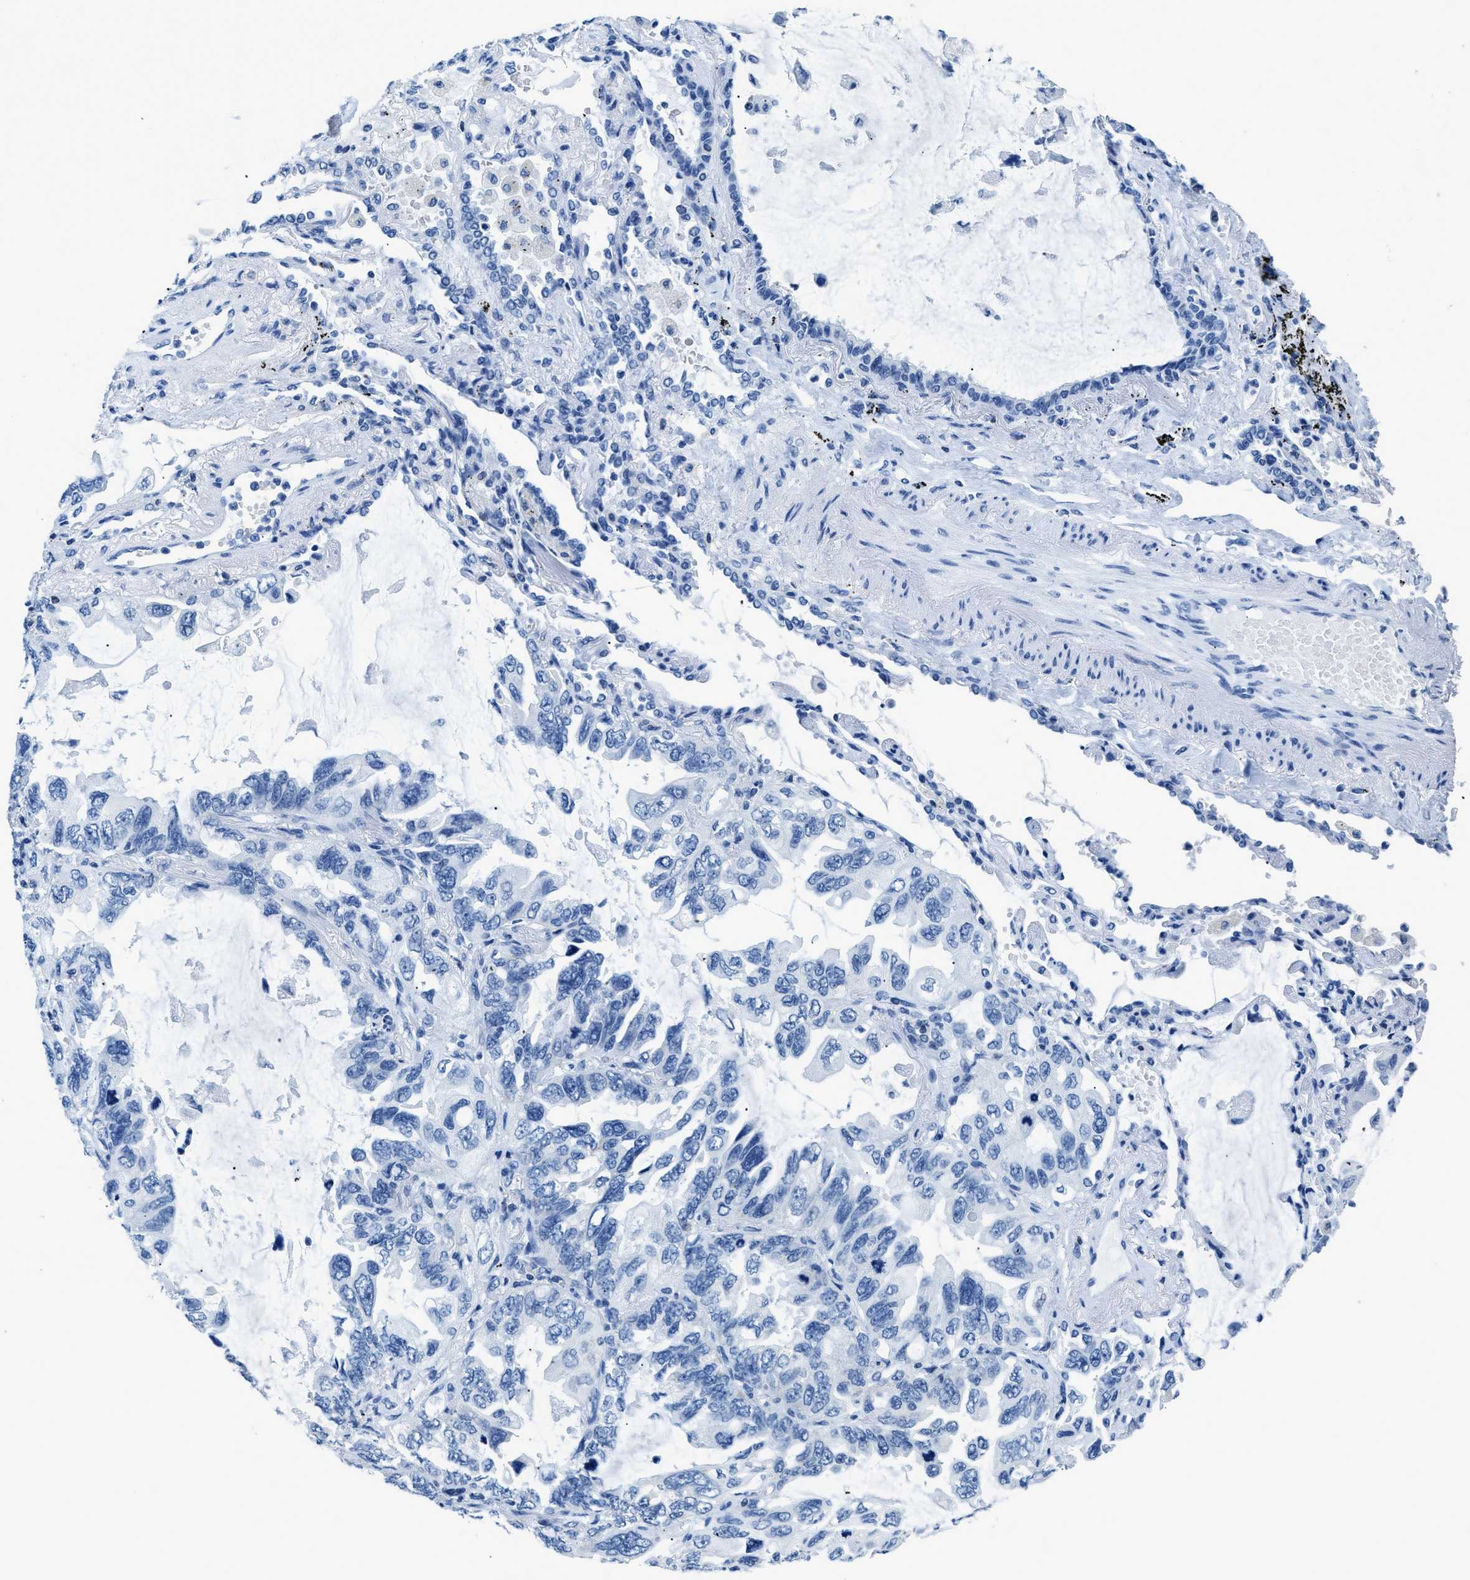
{"staining": {"intensity": "negative", "quantity": "none", "location": "none"}, "tissue": "lung cancer", "cell_type": "Tumor cells", "image_type": "cancer", "snomed": [{"axis": "morphology", "description": "Squamous cell carcinoma, NOS"}, {"axis": "topography", "description": "Lung"}], "caption": "Immunohistochemistry (IHC) image of neoplastic tissue: lung squamous cell carcinoma stained with DAB exhibits no significant protein positivity in tumor cells.", "gene": "NFATC2", "patient": {"sex": "female", "age": 73}}